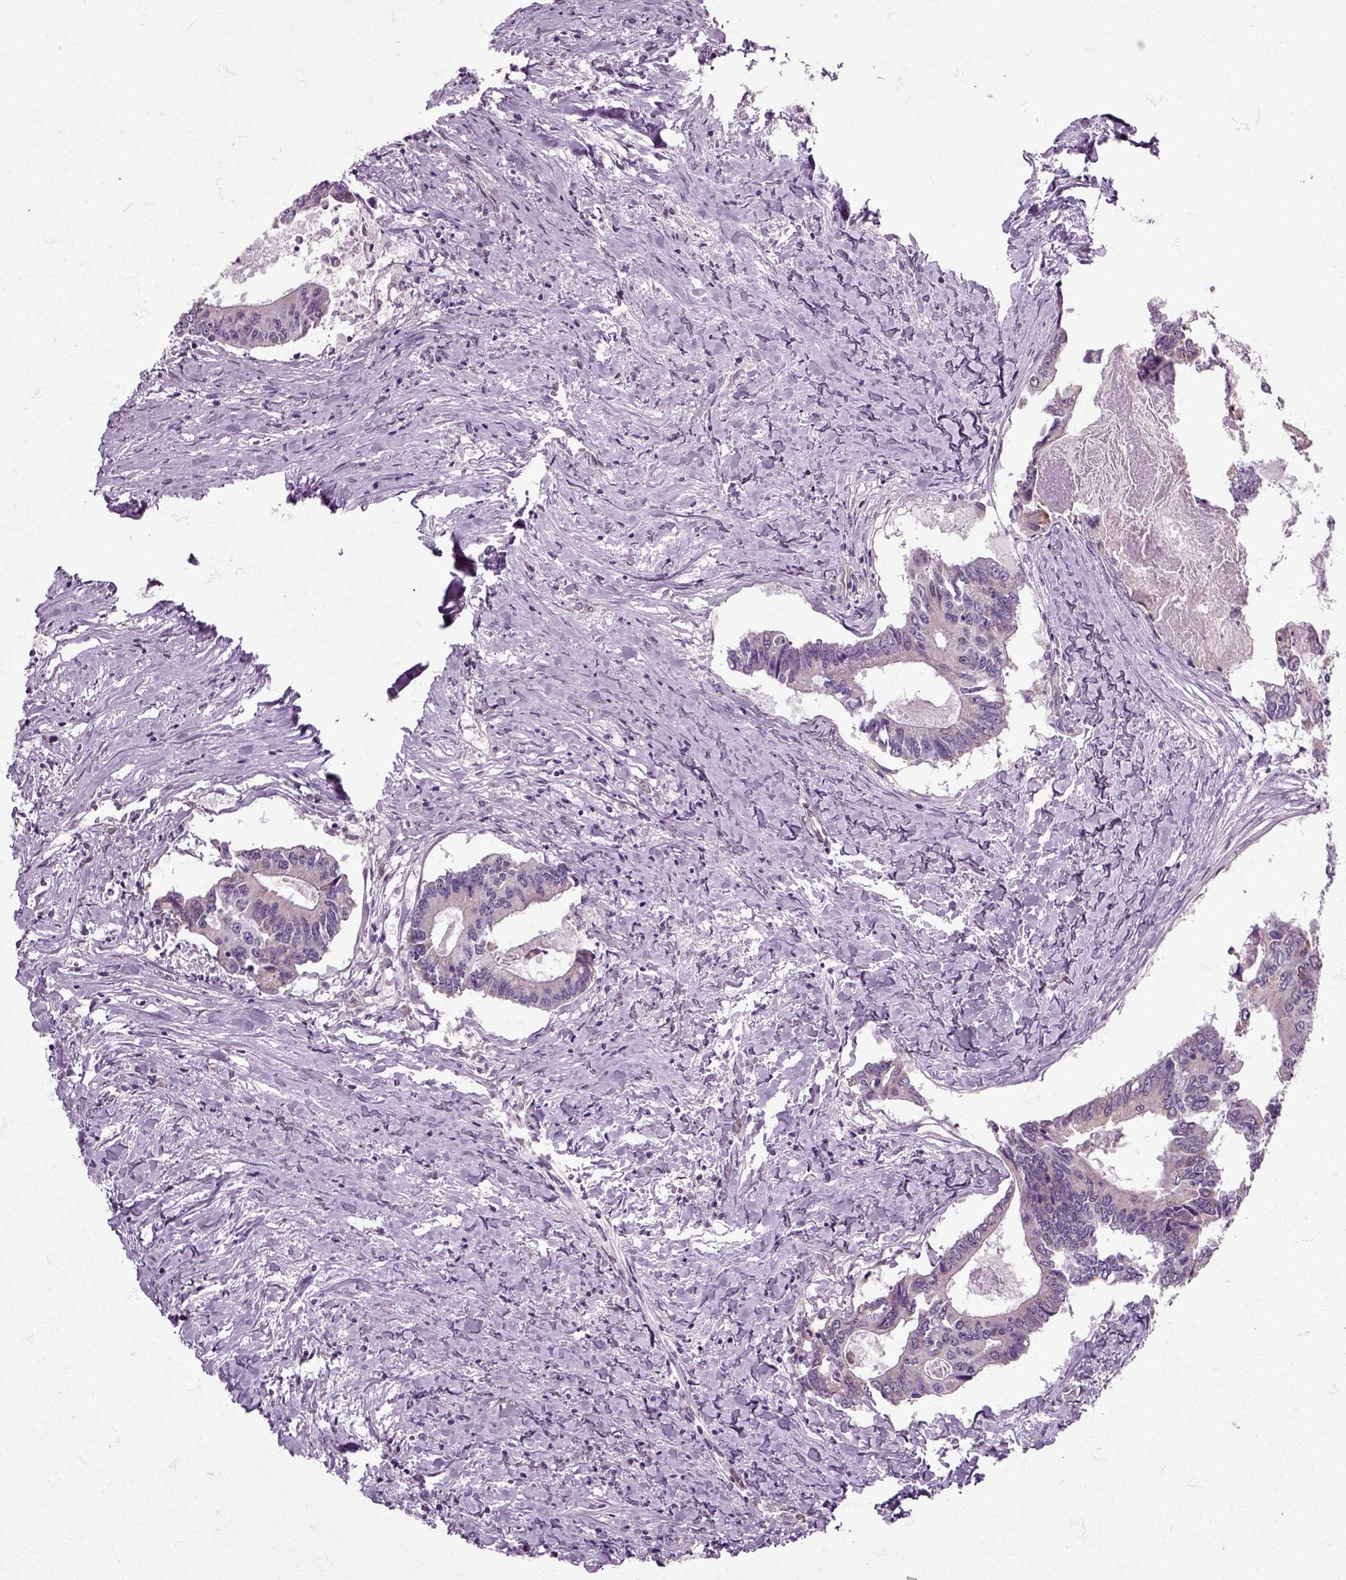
{"staining": {"intensity": "negative", "quantity": "none", "location": "none"}, "tissue": "colorectal cancer", "cell_type": "Tumor cells", "image_type": "cancer", "snomed": [{"axis": "morphology", "description": "Adenocarcinoma, NOS"}, {"axis": "topography", "description": "Colon"}], "caption": "High magnification brightfield microscopy of colorectal cancer (adenocarcinoma) stained with DAB (brown) and counterstained with hematoxylin (blue): tumor cells show no significant positivity. (Stains: DAB immunohistochemistry with hematoxylin counter stain, Microscopy: brightfield microscopy at high magnification).", "gene": "HSPA2", "patient": {"sex": "male", "age": 53}}